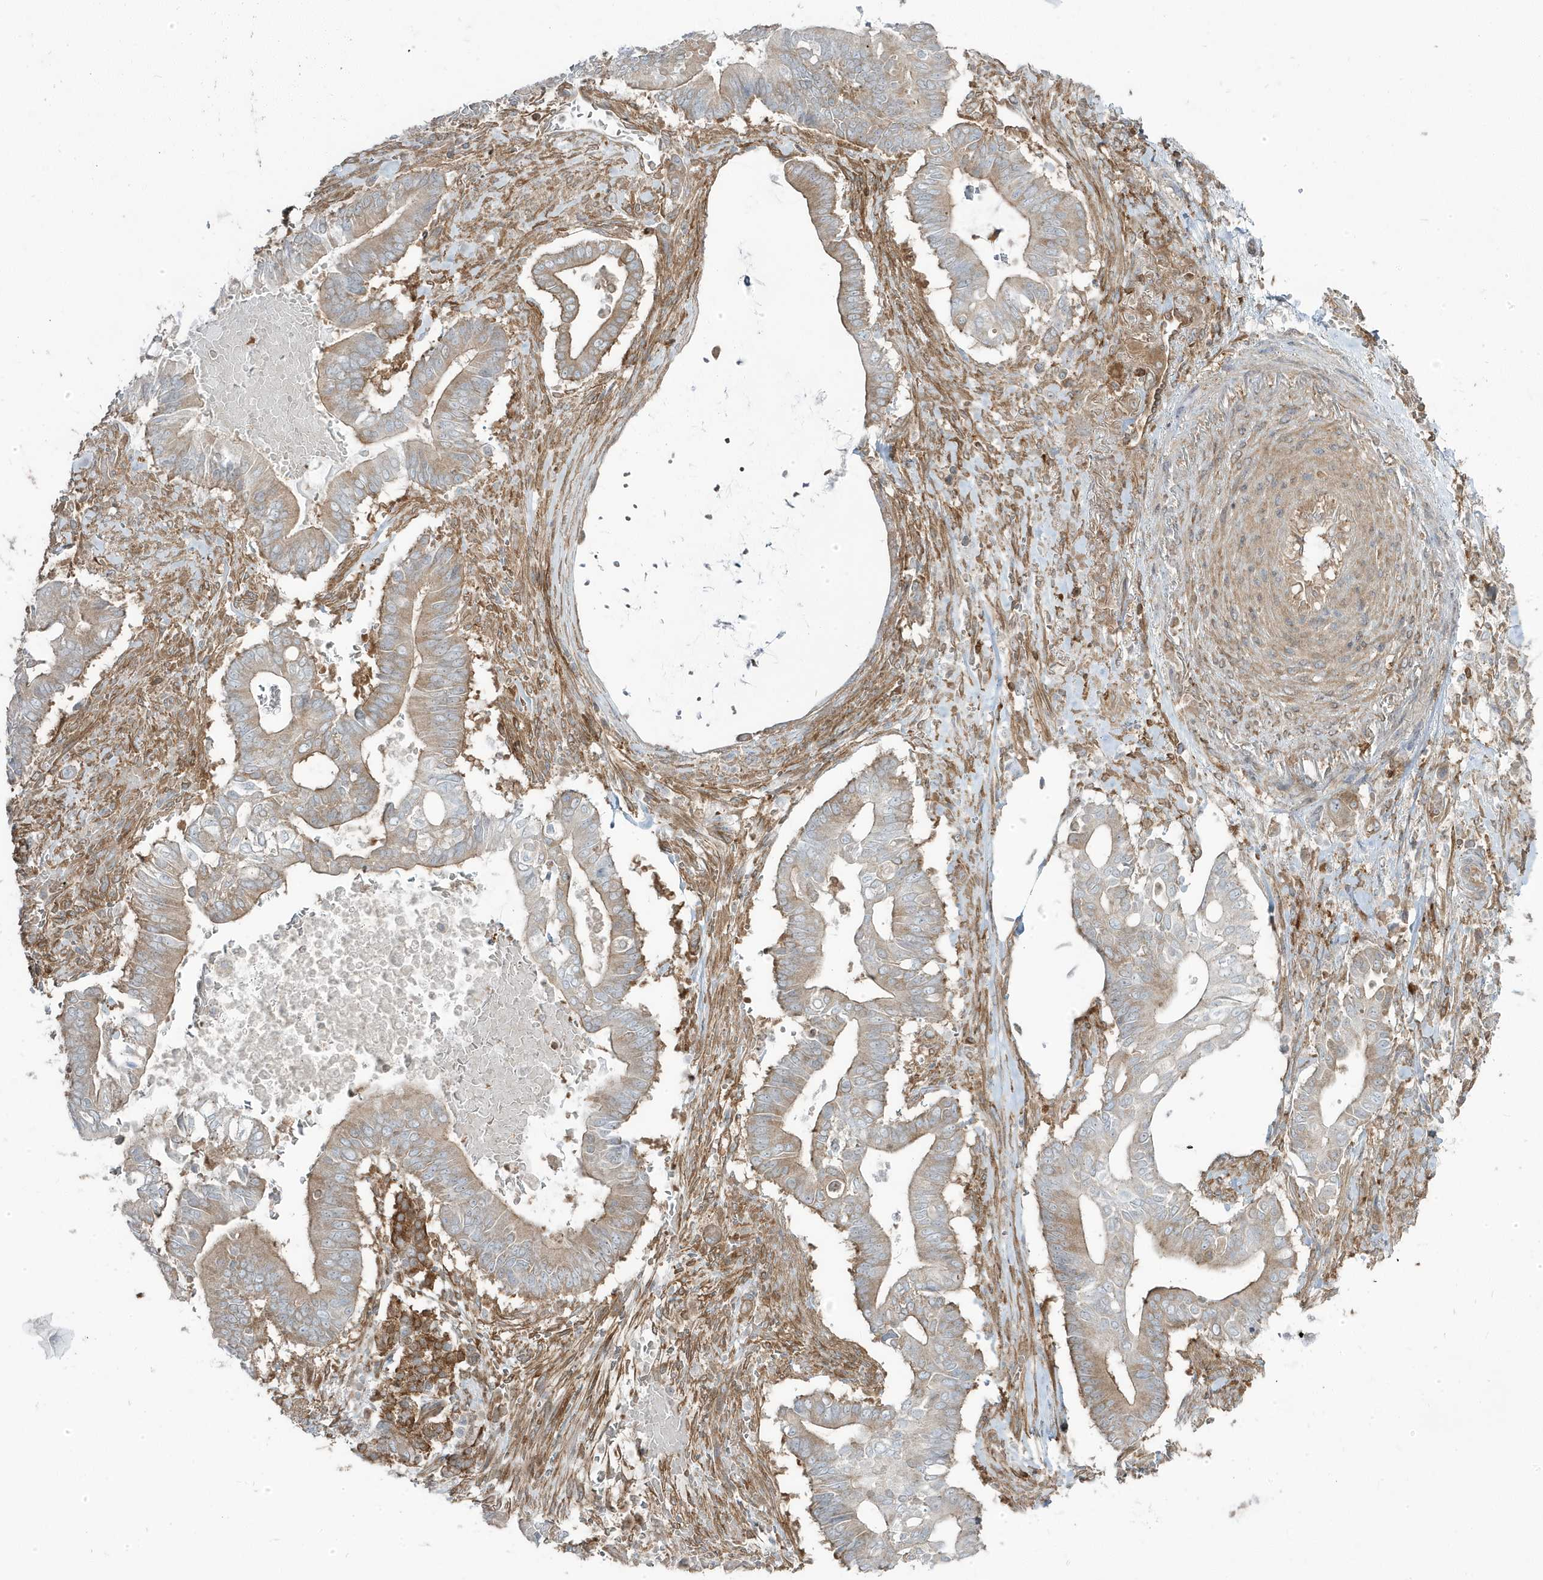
{"staining": {"intensity": "weak", "quantity": "25%-75%", "location": "cytoplasmic/membranous"}, "tissue": "pancreatic cancer", "cell_type": "Tumor cells", "image_type": "cancer", "snomed": [{"axis": "morphology", "description": "Adenocarcinoma, NOS"}, {"axis": "topography", "description": "Pancreas"}], "caption": "DAB (3,3'-diaminobenzidine) immunohistochemical staining of pancreatic cancer (adenocarcinoma) exhibits weak cytoplasmic/membranous protein staining in approximately 25%-75% of tumor cells.", "gene": "STAM", "patient": {"sex": "male", "age": 68}}